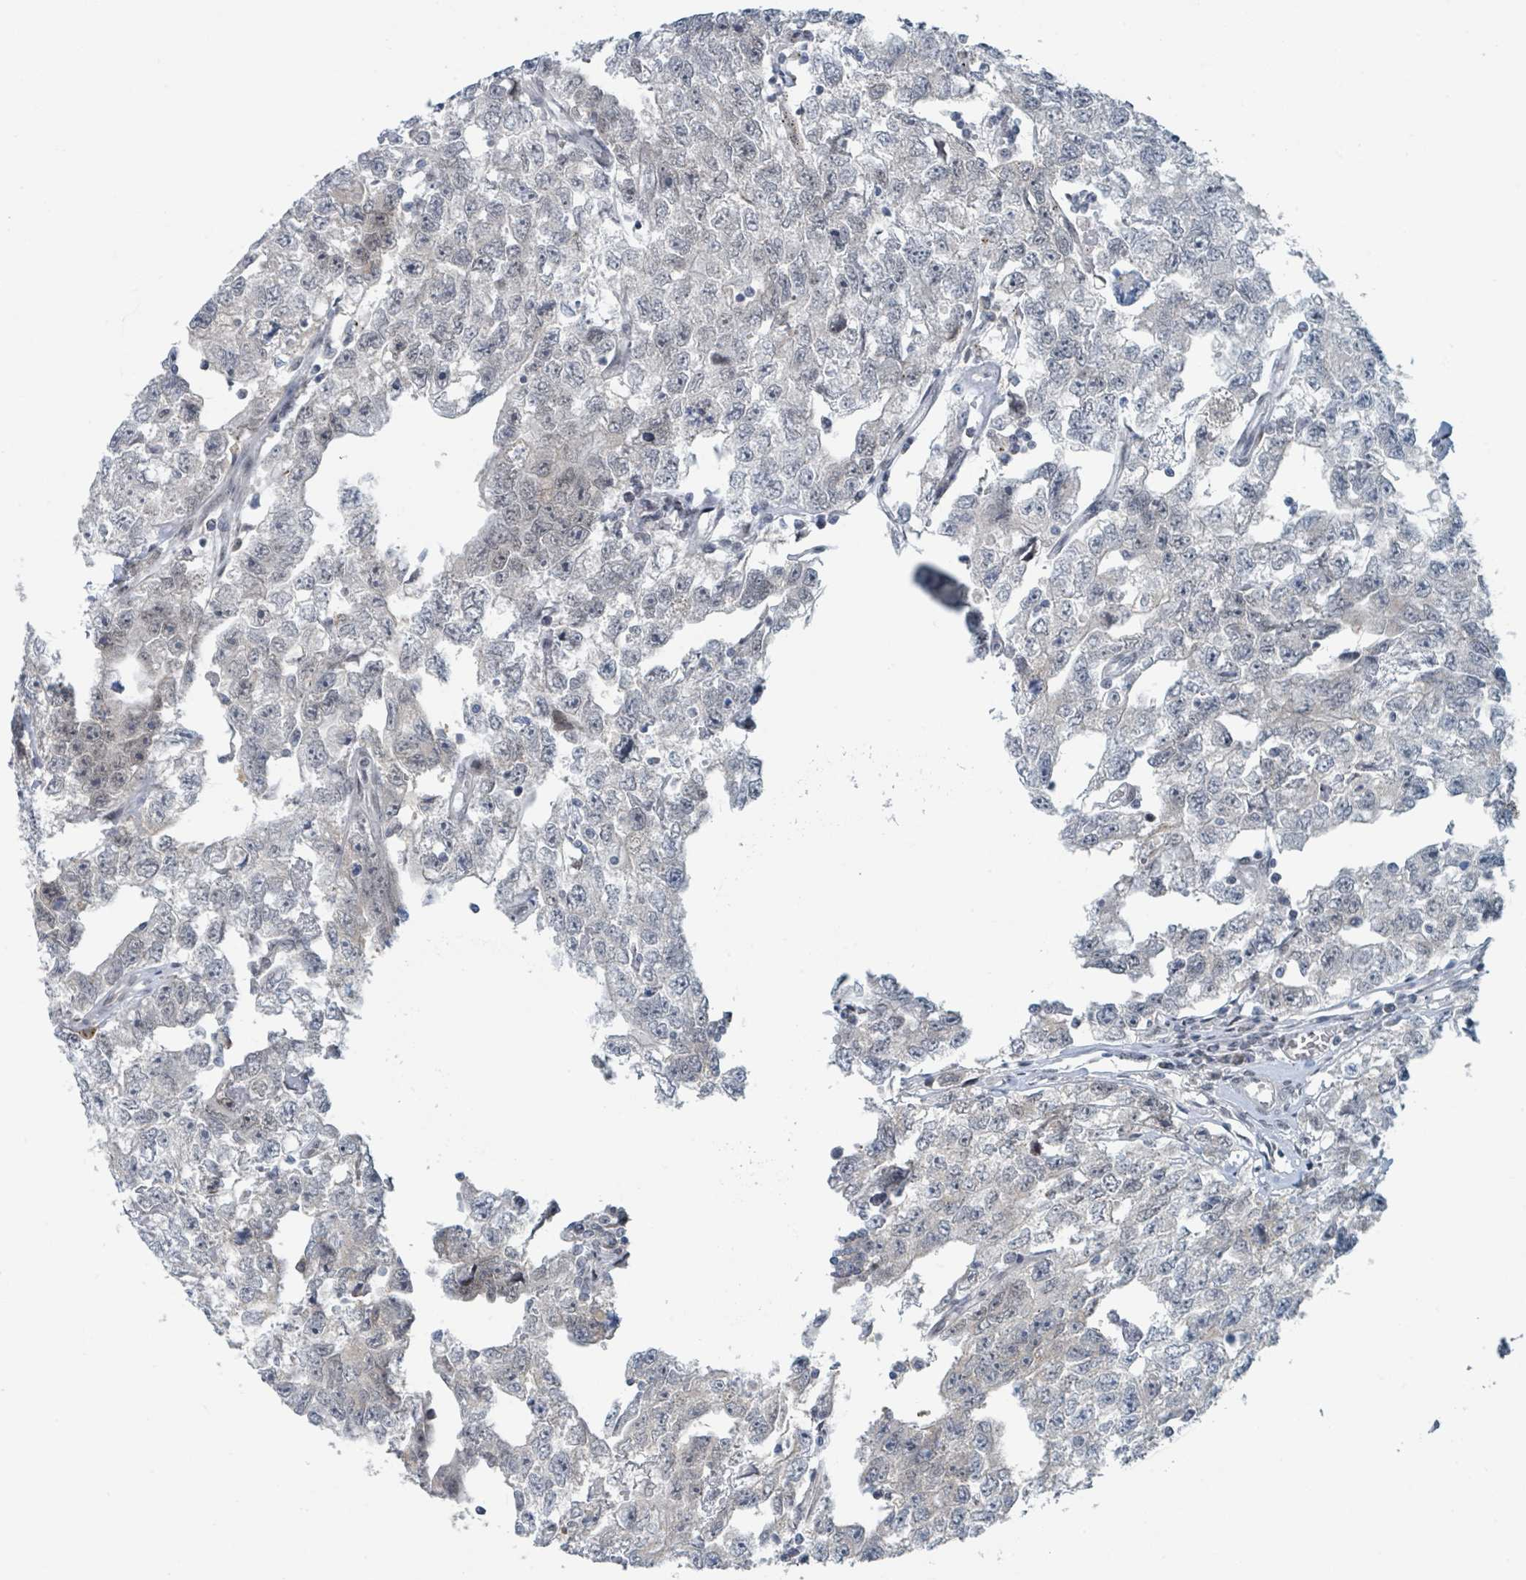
{"staining": {"intensity": "weak", "quantity": "<25%", "location": "nuclear"}, "tissue": "testis cancer", "cell_type": "Tumor cells", "image_type": "cancer", "snomed": [{"axis": "morphology", "description": "Carcinoma, Embryonal, NOS"}, {"axis": "topography", "description": "Testis"}], "caption": "DAB immunohistochemical staining of embryonal carcinoma (testis) reveals no significant expression in tumor cells.", "gene": "ANKRD55", "patient": {"sex": "male", "age": 22}}